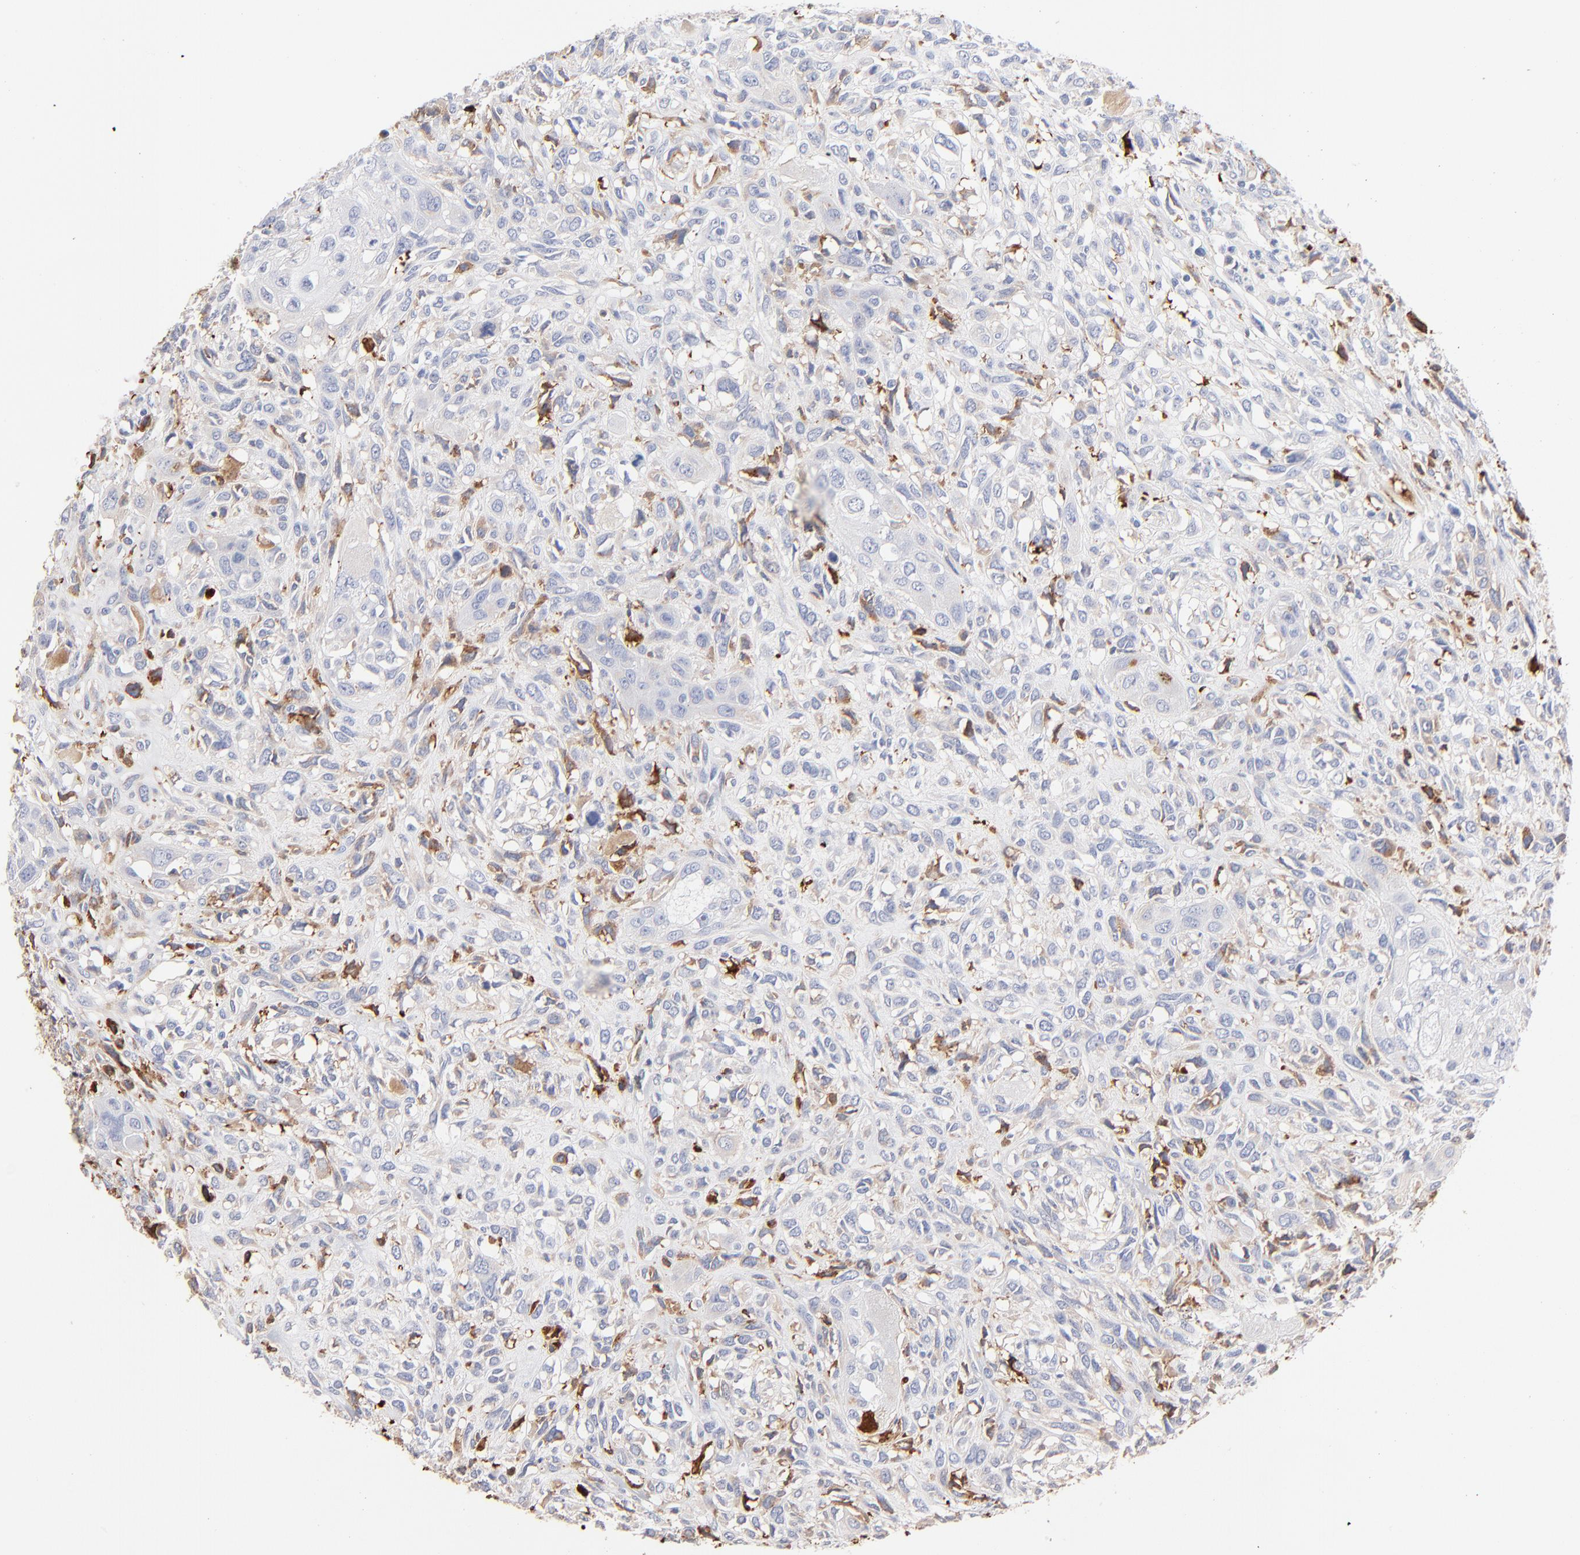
{"staining": {"intensity": "negative", "quantity": "none", "location": "none"}, "tissue": "head and neck cancer", "cell_type": "Tumor cells", "image_type": "cancer", "snomed": [{"axis": "morphology", "description": "Neoplasm, malignant, NOS"}, {"axis": "topography", "description": "Salivary gland"}, {"axis": "topography", "description": "Head-Neck"}], "caption": "A high-resolution image shows IHC staining of head and neck cancer, which shows no significant expression in tumor cells. Brightfield microscopy of immunohistochemistry (IHC) stained with DAB (3,3'-diaminobenzidine) (brown) and hematoxylin (blue), captured at high magnification.", "gene": "APOH", "patient": {"sex": "male", "age": 43}}